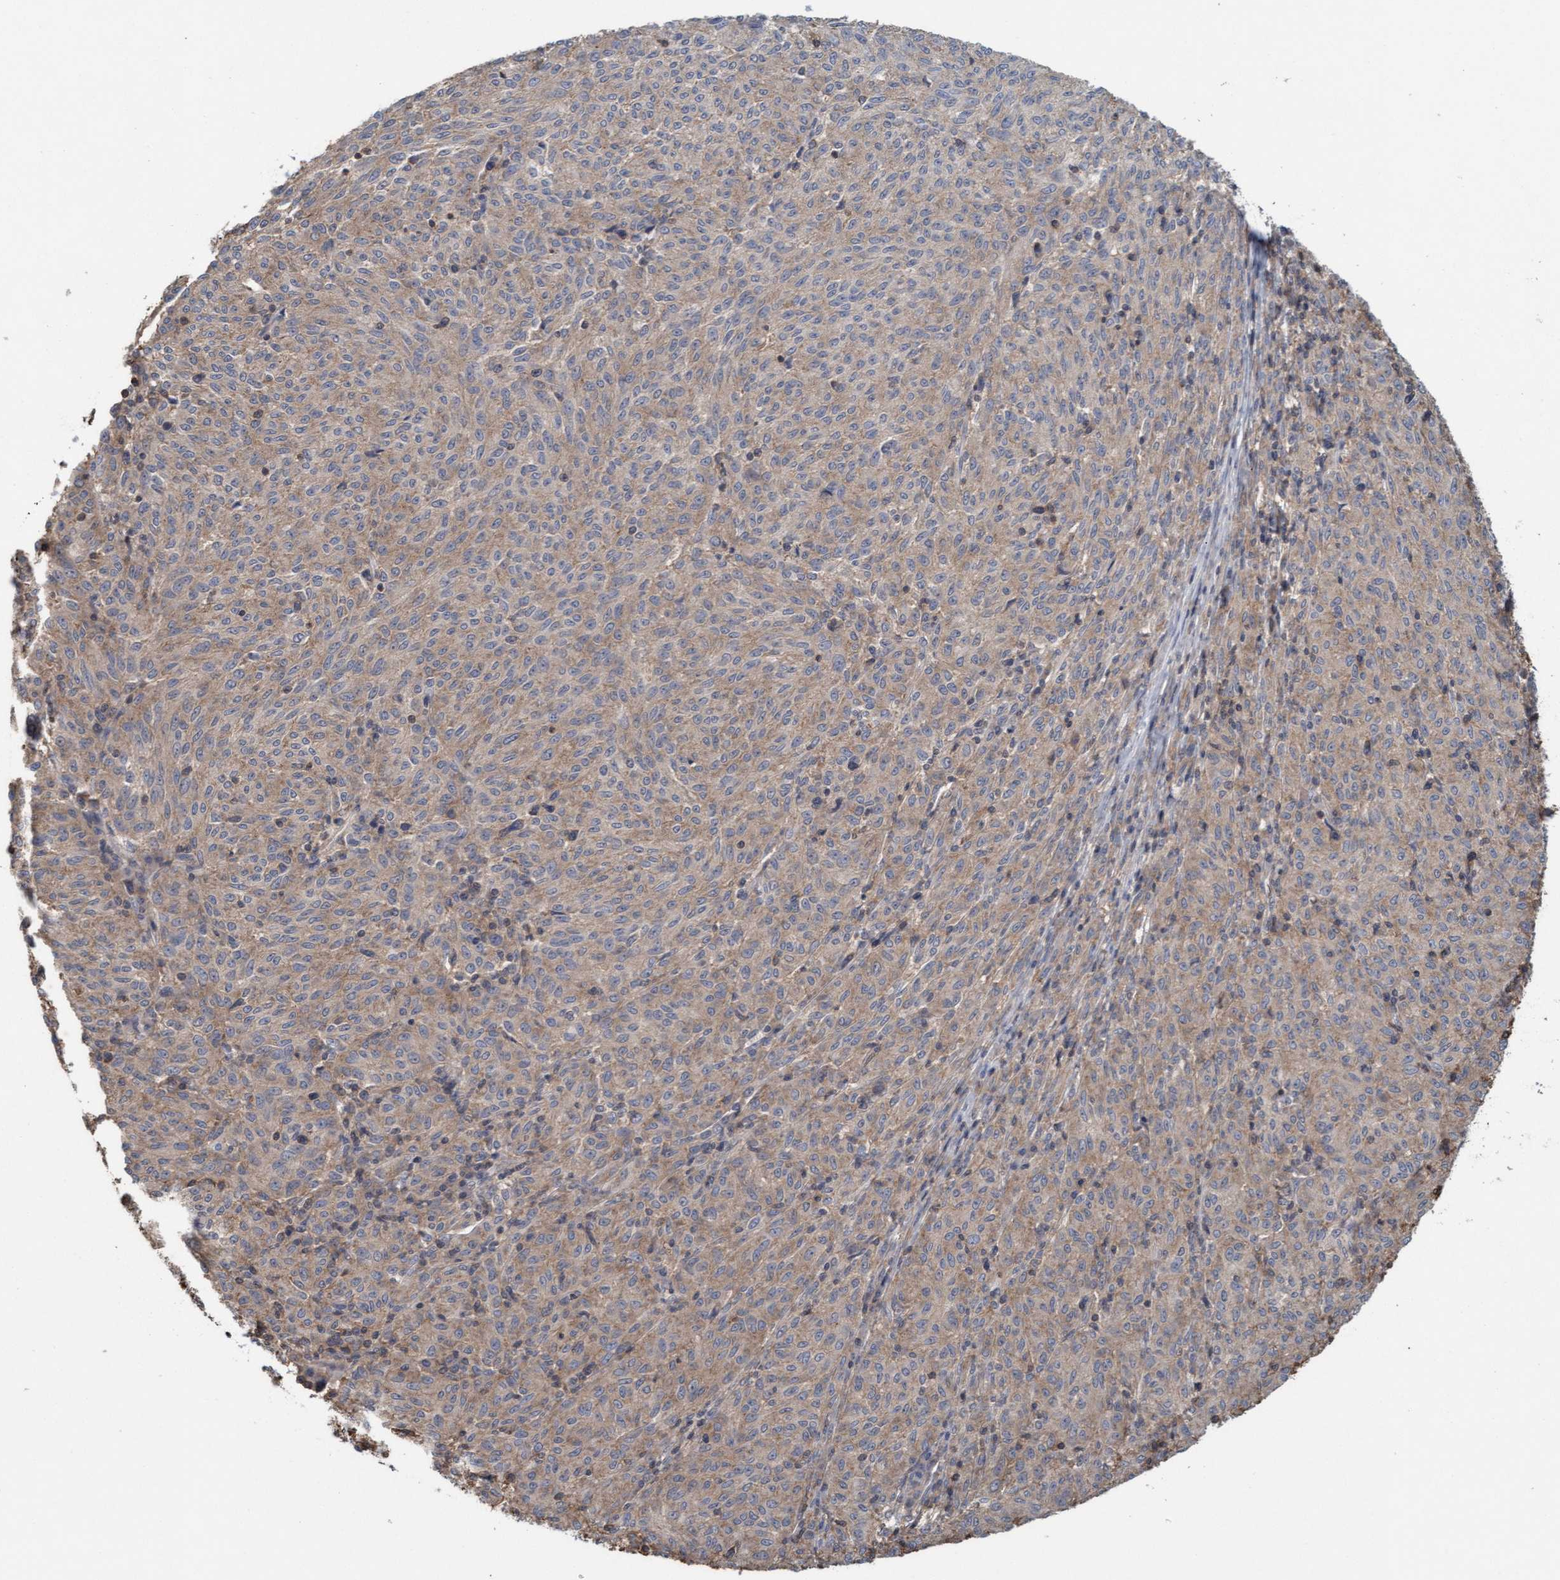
{"staining": {"intensity": "weak", "quantity": ">75%", "location": "cytoplasmic/membranous"}, "tissue": "melanoma", "cell_type": "Tumor cells", "image_type": "cancer", "snomed": [{"axis": "morphology", "description": "Malignant melanoma, NOS"}, {"axis": "topography", "description": "Skin"}], "caption": "A low amount of weak cytoplasmic/membranous expression is present in about >75% of tumor cells in melanoma tissue. Using DAB (brown) and hematoxylin (blue) stains, captured at high magnification using brightfield microscopy.", "gene": "FXR2", "patient": {"sex": "female", "age": 72}}